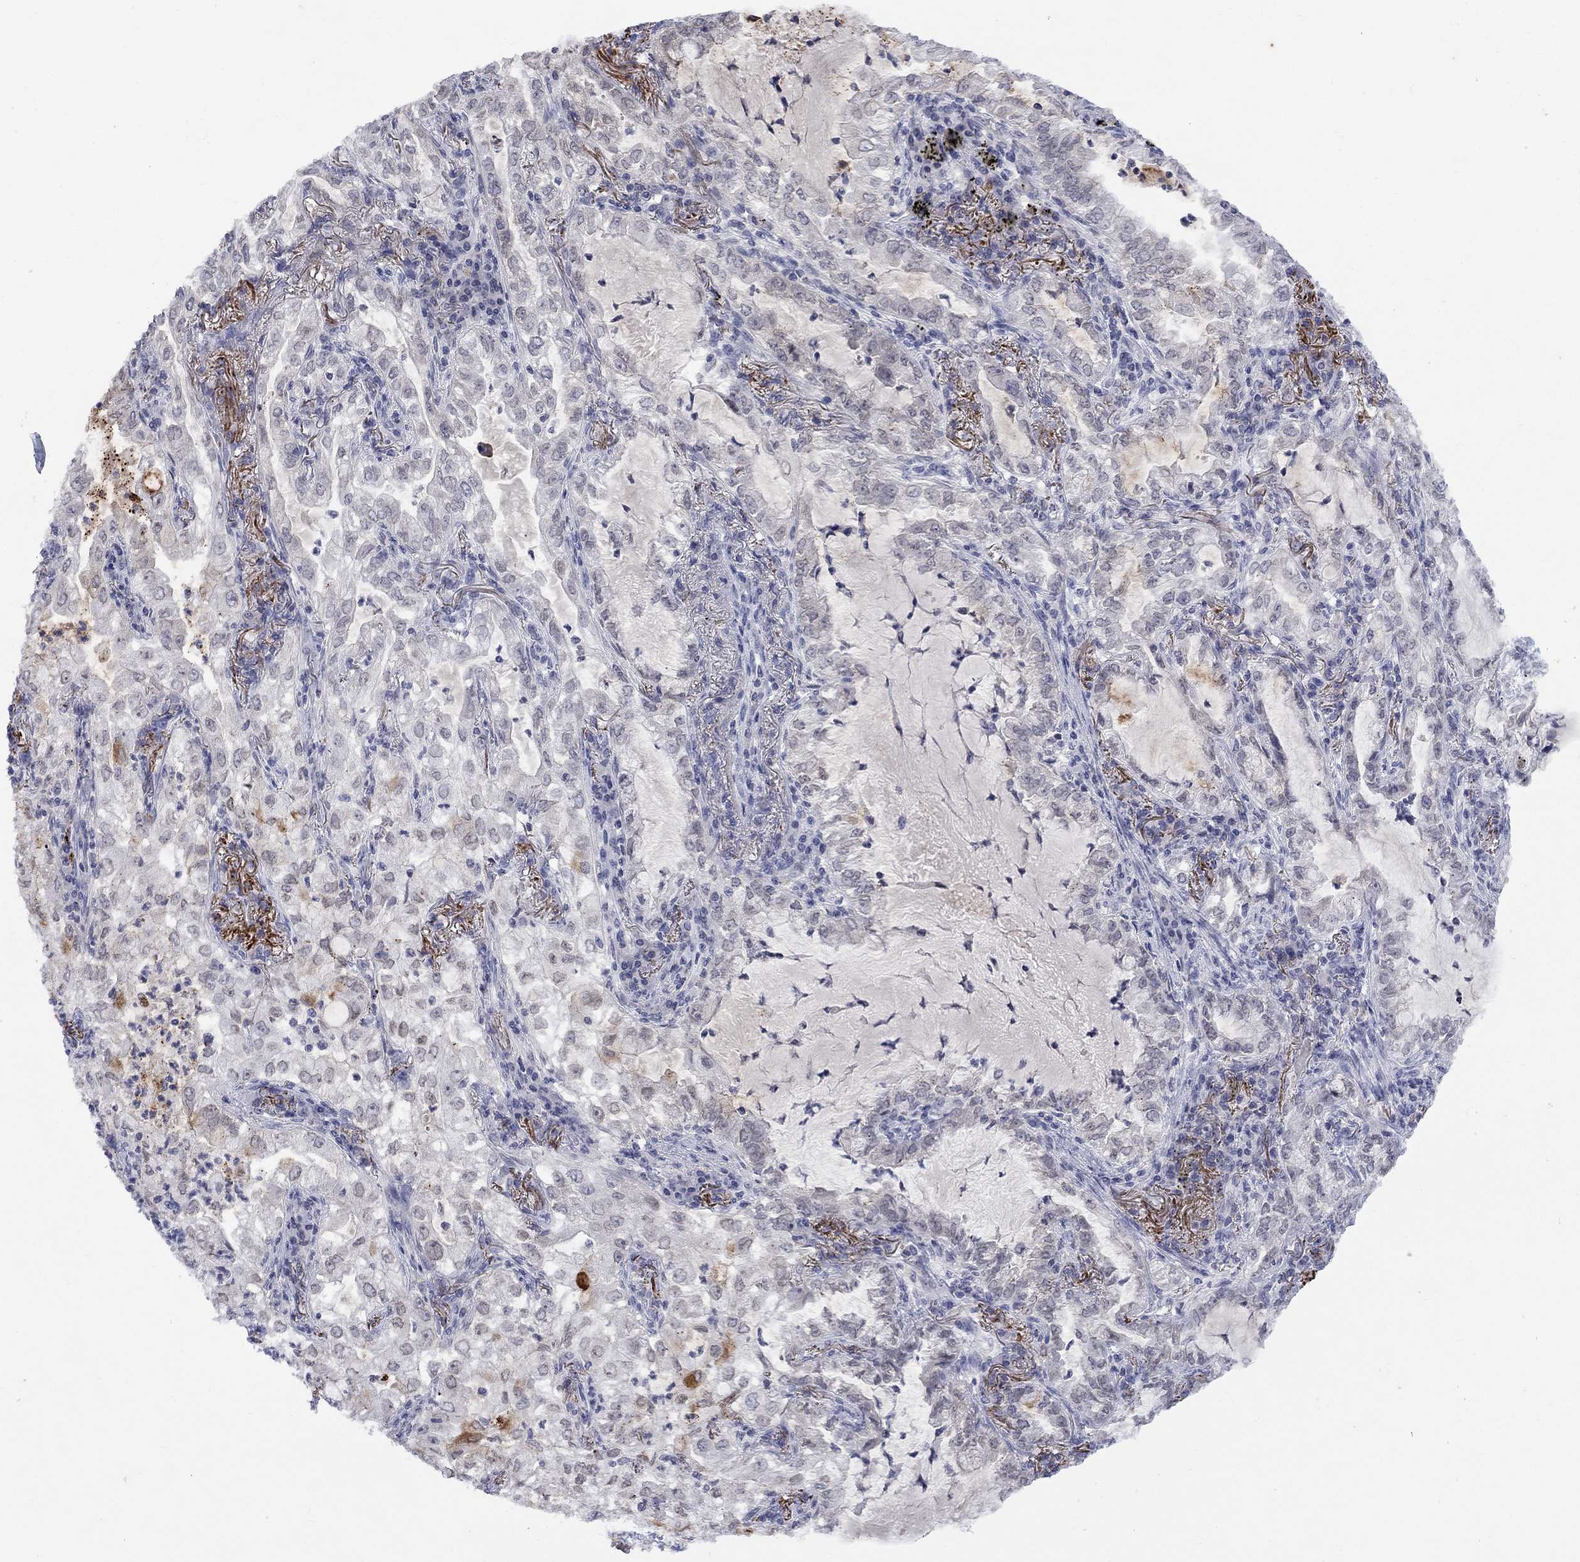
{"staining": {"intensity": "negative", "quantity": "none", "location": "none"}, "tissue": "lung cancer", "cell_type": "Tumor cells", "image_type": "cancer", "snomed": [{"axis": "morphology", "description": "Adenocarcinoma, NOS"}, {"axis": "topography", "description": "Lung"}], "caption": "An immunohistochemistry (IHC) micrograph of lung adenocarcinoma is shown. There is no staining in tumor cells of lung adenocarcinoma.", "gene": "NSMF", "patient": {"sex": "female", "age": 73}}